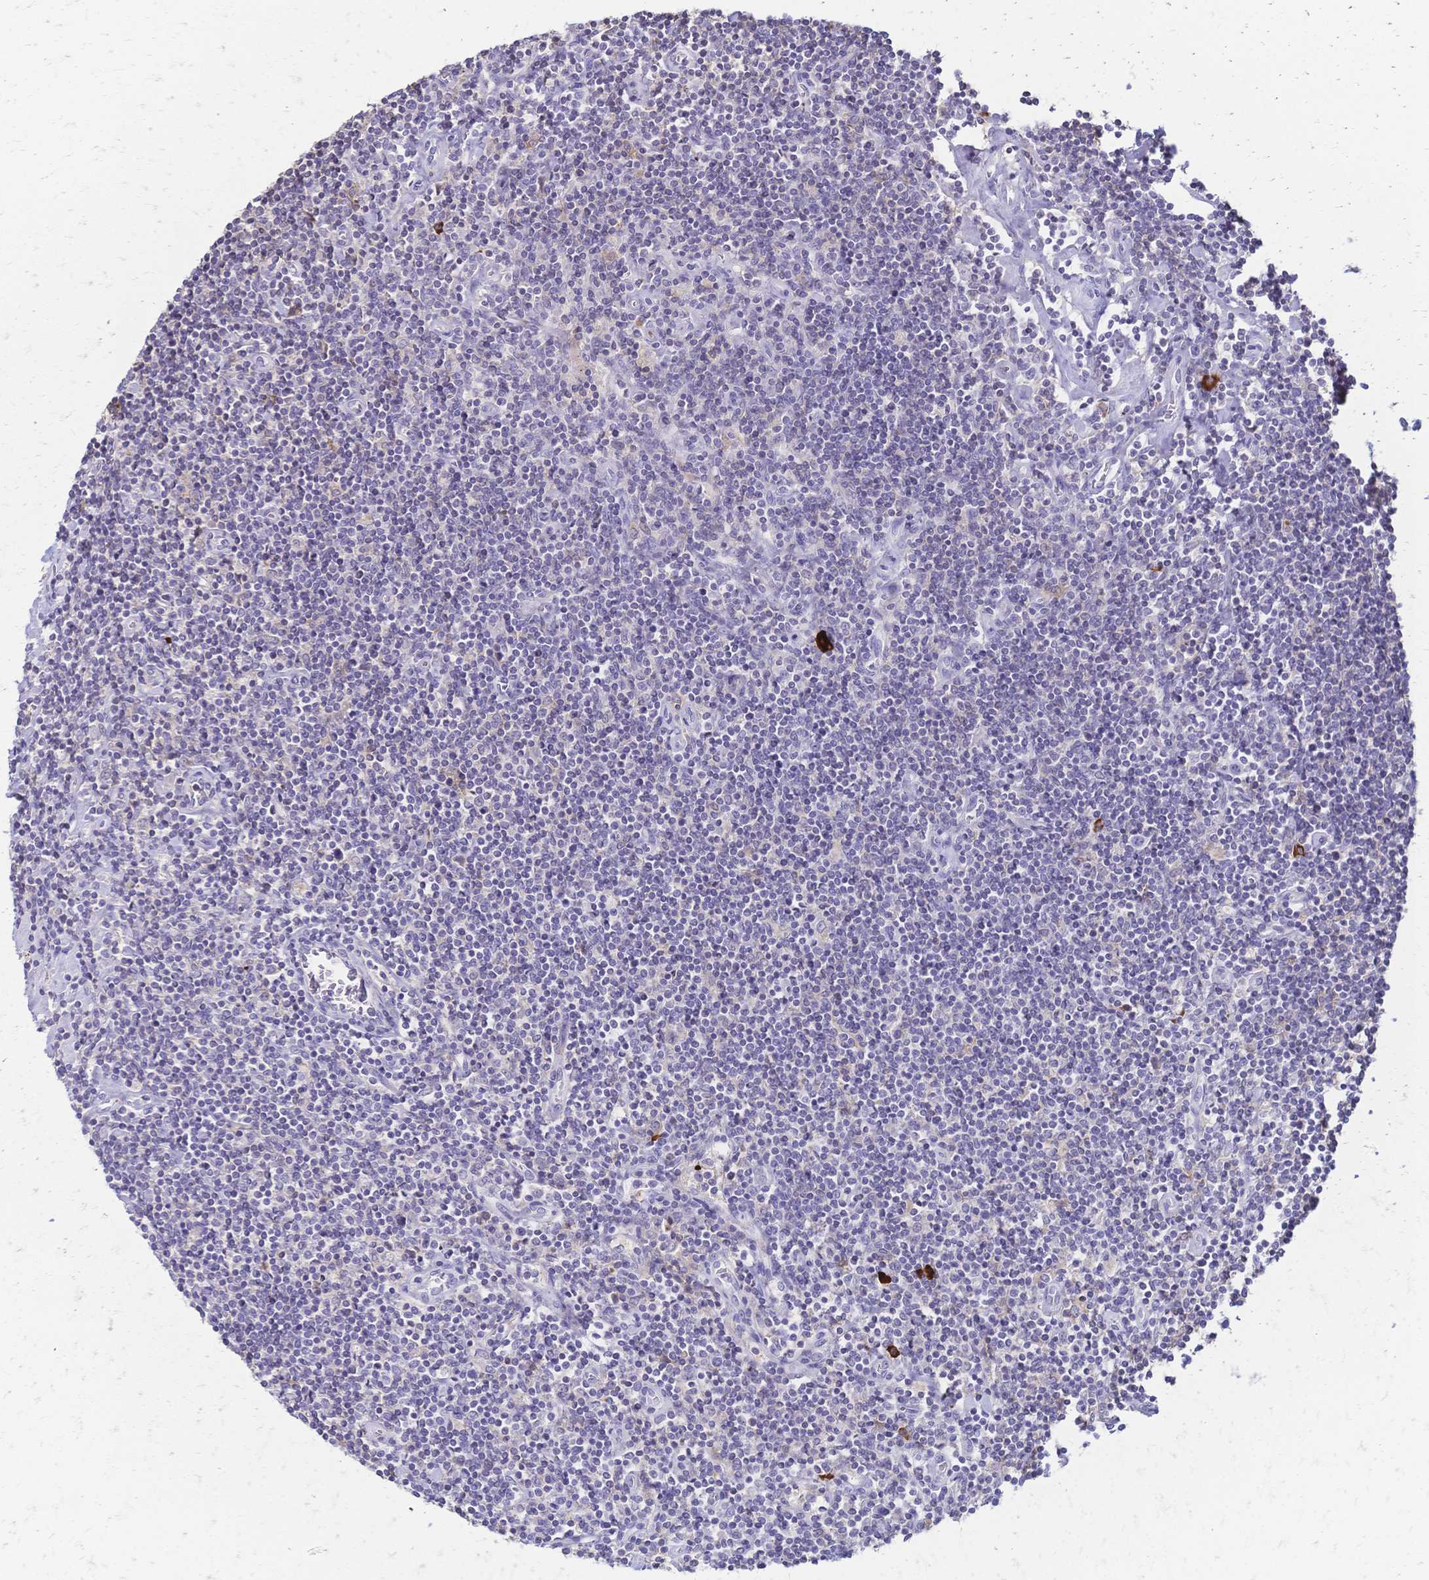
{"staining": {"intensity": "negative", "quantity": "none", "location": "none"}, "tissue": "lymphoma", "cell_type": "Tumor cells", "image_type": "cancer", "snomed": [{"axis": "morphology", "description": "Hodgkin's disease, NOS"}, {"axis": "topography", "description": "Lymph node"}], "caption": "This is an IHC photomicrograph of human lymphoma. There is no positivity in tumor cells.", "gene": "IL2RA", "patient": {"sex": "male", "age": 40}}